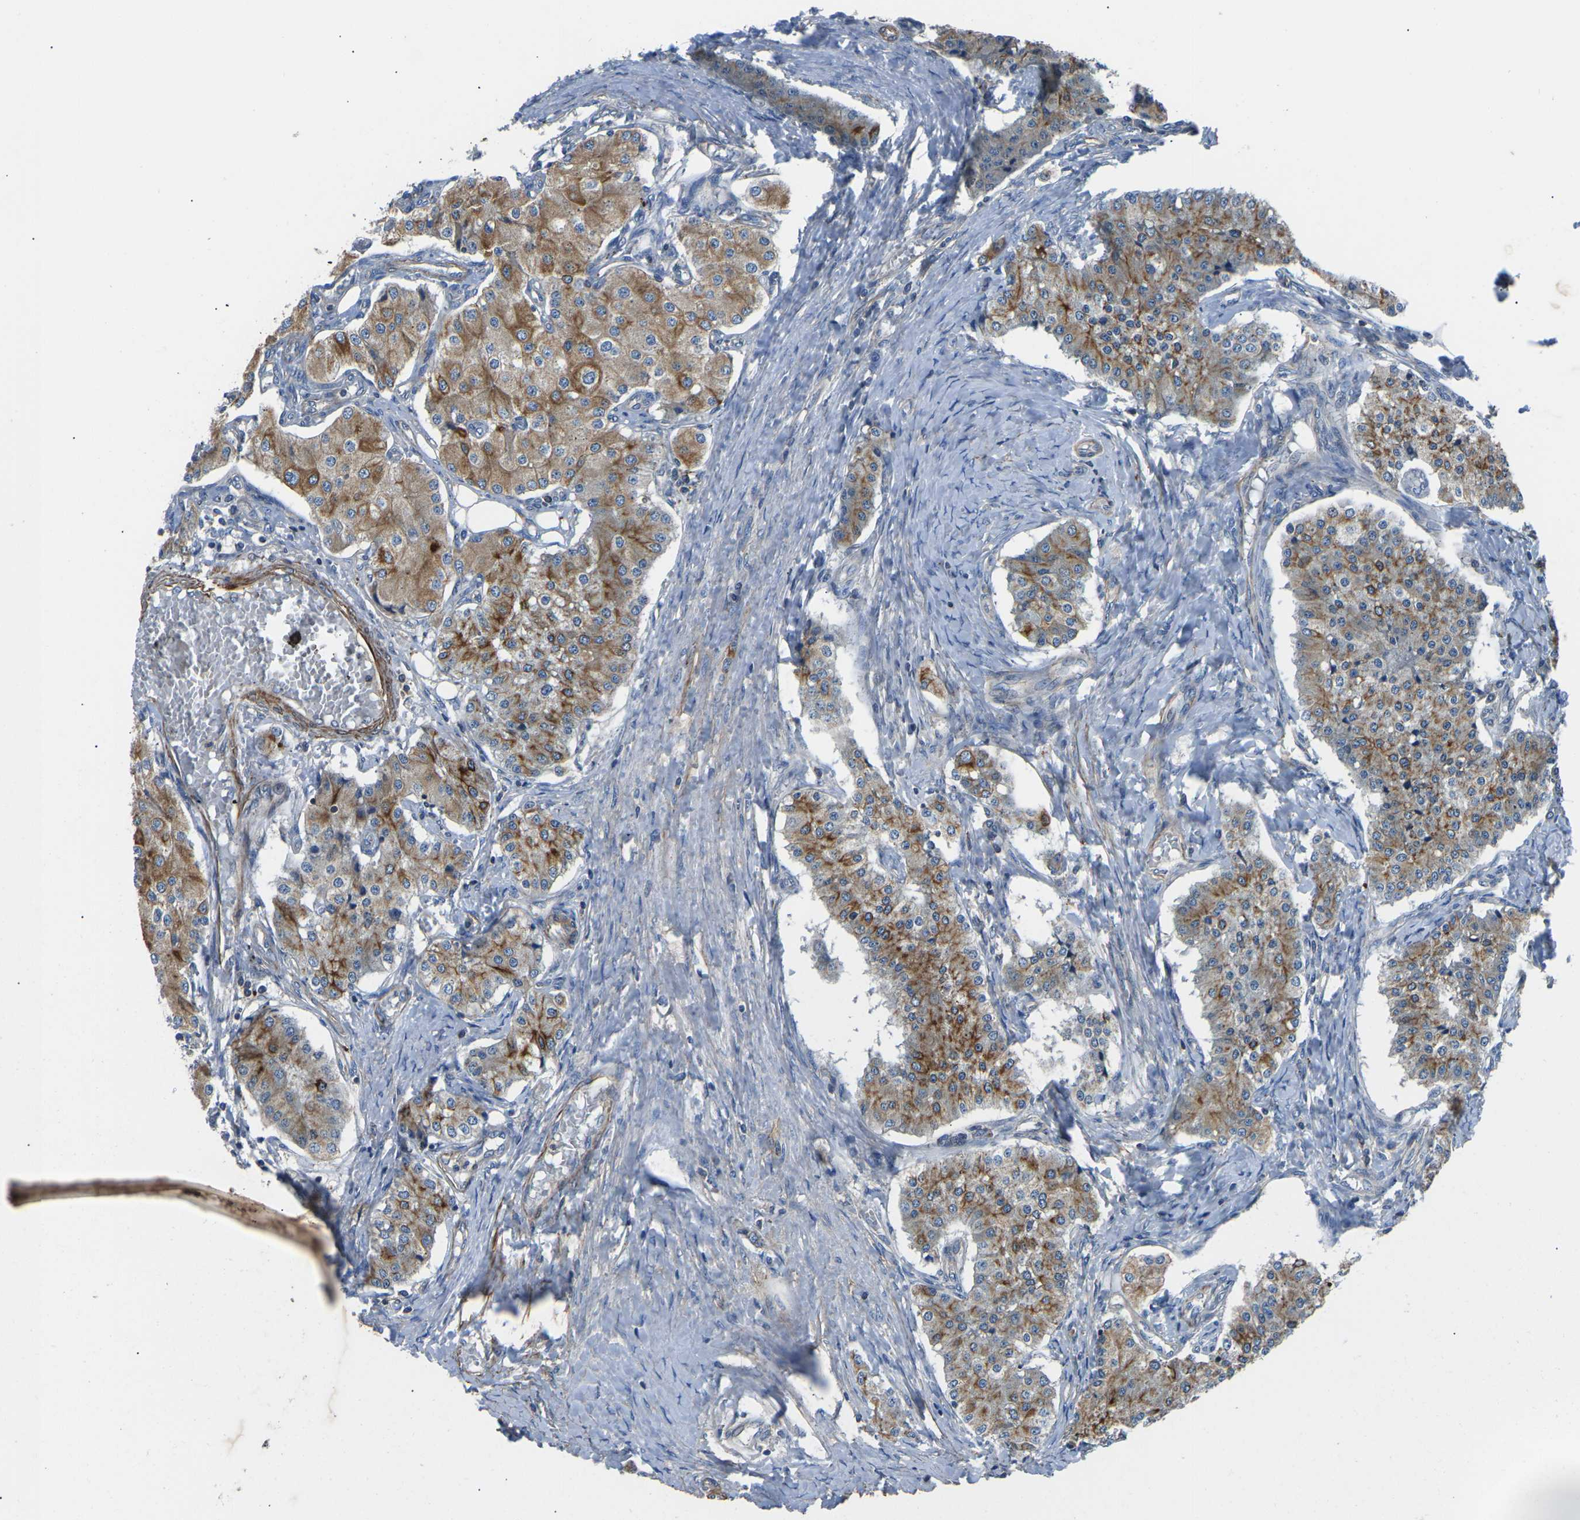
{"staining": {"intensity": "moderate", "quantity": ">75%", "location": "cytoplasmic/membranous"}, "tissue": "carcinoid", "cell_type": "Tumor cells", "image_type": "cancer", "snomed": [{"axis": "morphology", "description": "Carcinoid, malignant, NOS"}, {"axis": "topography", "description": "Colon"}], "caption": "Carcinoid (malignant) tissue exhibits moderate cytoplasmic/membranous staining in approximately >75% of tumor cells The protein of interest is shown in brown color, while the nuclei are stained blue.", "gene": "KCNJ15", "patient": {"sex": "female", "age": 52}}